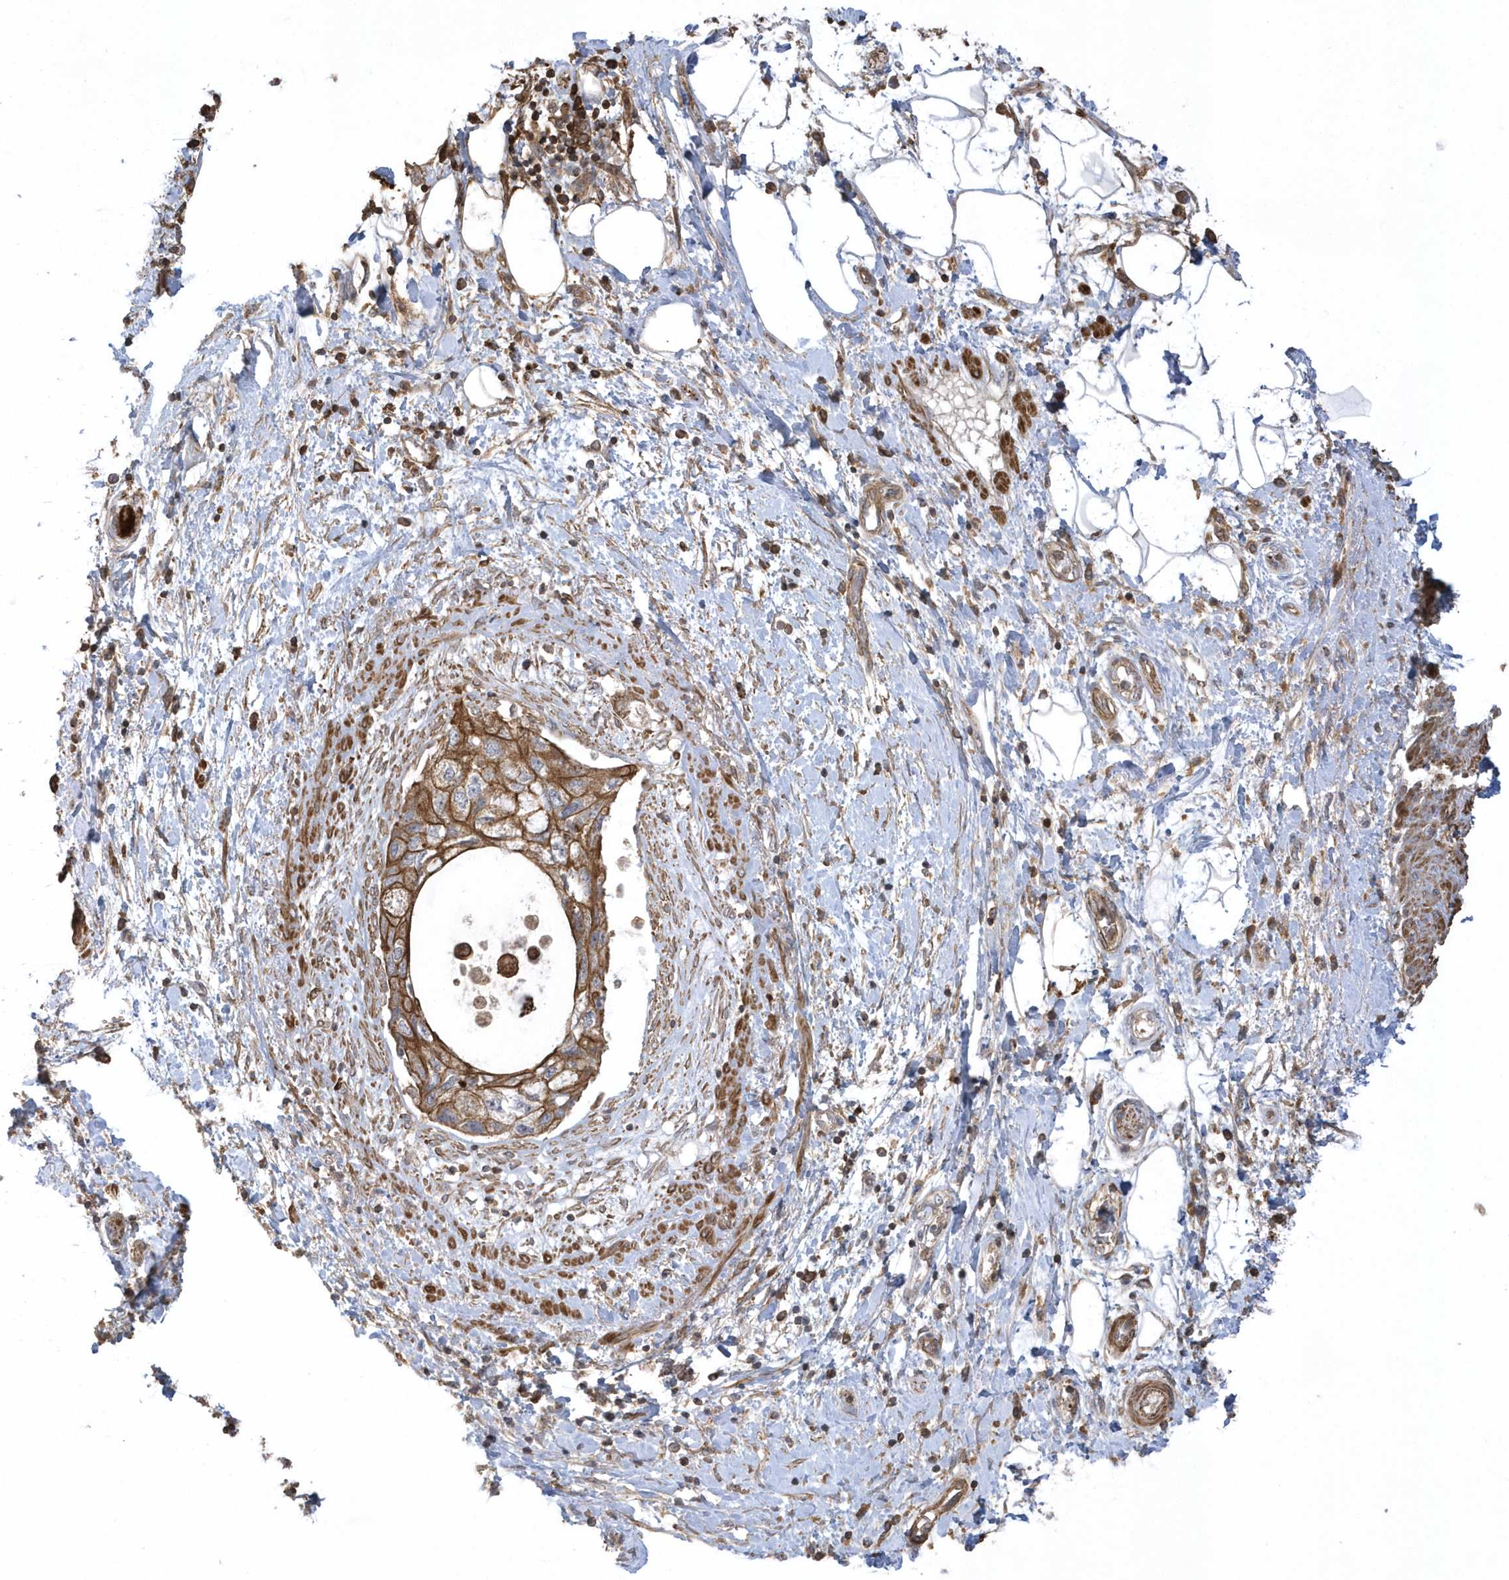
{"staining": {"intensity": "moderate", "quantity": ">75%", "location": "cytoplasmic/membranous"}, "tissue": "pancreatic cancer", "cell_type": "Tumor cells", "image_type": "cancer", "snomed": [{"axis": "morphology", "description": "Adenocarcinoma, NOS"}, {"axis": "topography", "description": "Pancreas"}], "caption": "Protein positivity by immunohistochemistry (IHC) reveals moderate cytoplasmic/membranous positivity in approximately >75% of tumor cells in pancreatic cancer.", "gene": "SENP8", "patient": {"sex": "female", "age": 73}}